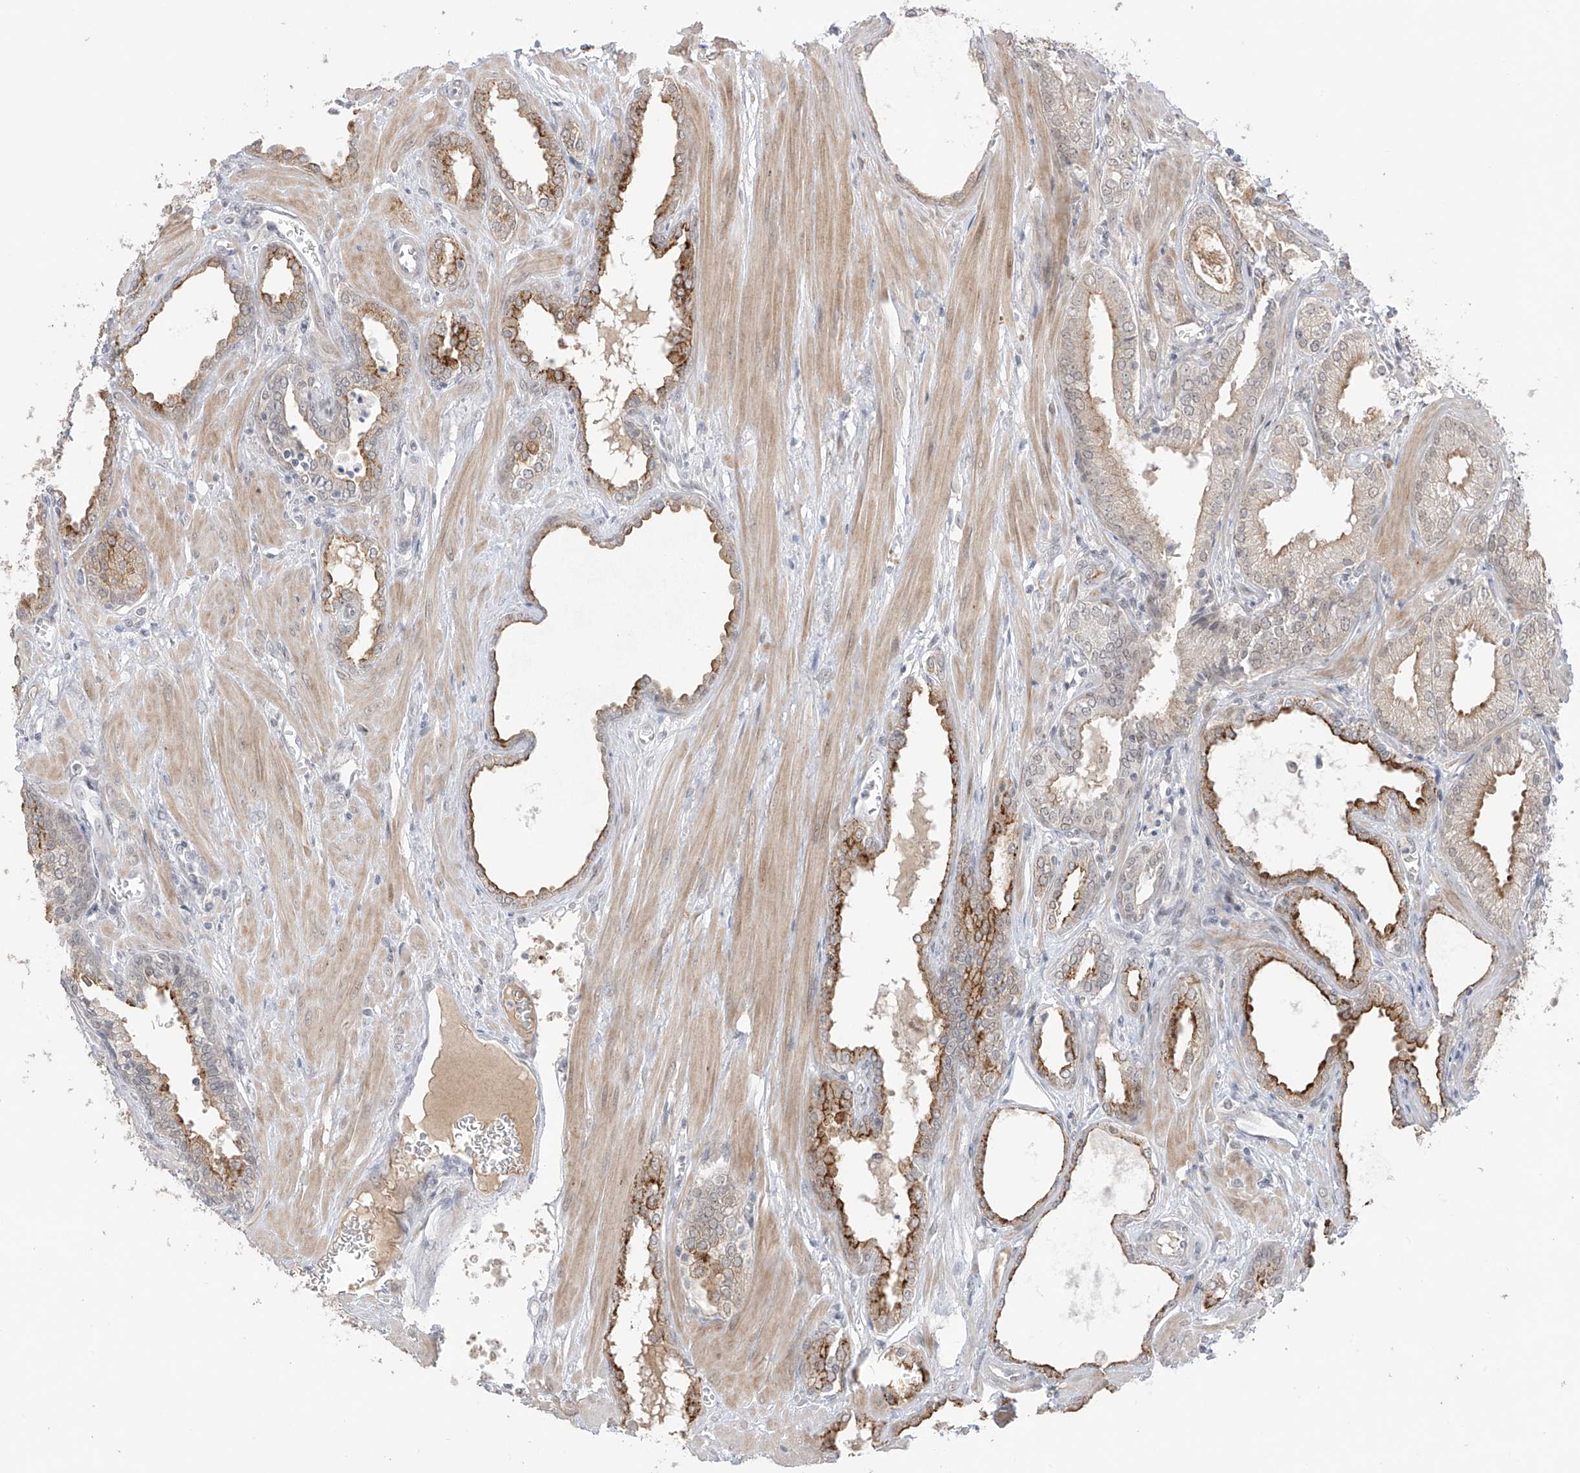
{"staining": {"intensity": "moderate", "quantity": "<25%", "location": "cytoplasmic/membranous"}, "tissue": "prostate cancer", "cell_type": "Tumor cells", "image_type": "cancer", "snomed": [{"axis": "morphology", "description": "Adenocarcinoma, Low grade"}, {"axis": "topography", "description": "Prostate"}], "caption": "Protein expression analysis of prostate cancer (adenocarcinoma (low-grade)) demonstrates moderate cytoplasmic/membranous positivity in about <25% of tumor cells.", "gene": "OGT", "patient": {"sex": "male", "age": 67}}